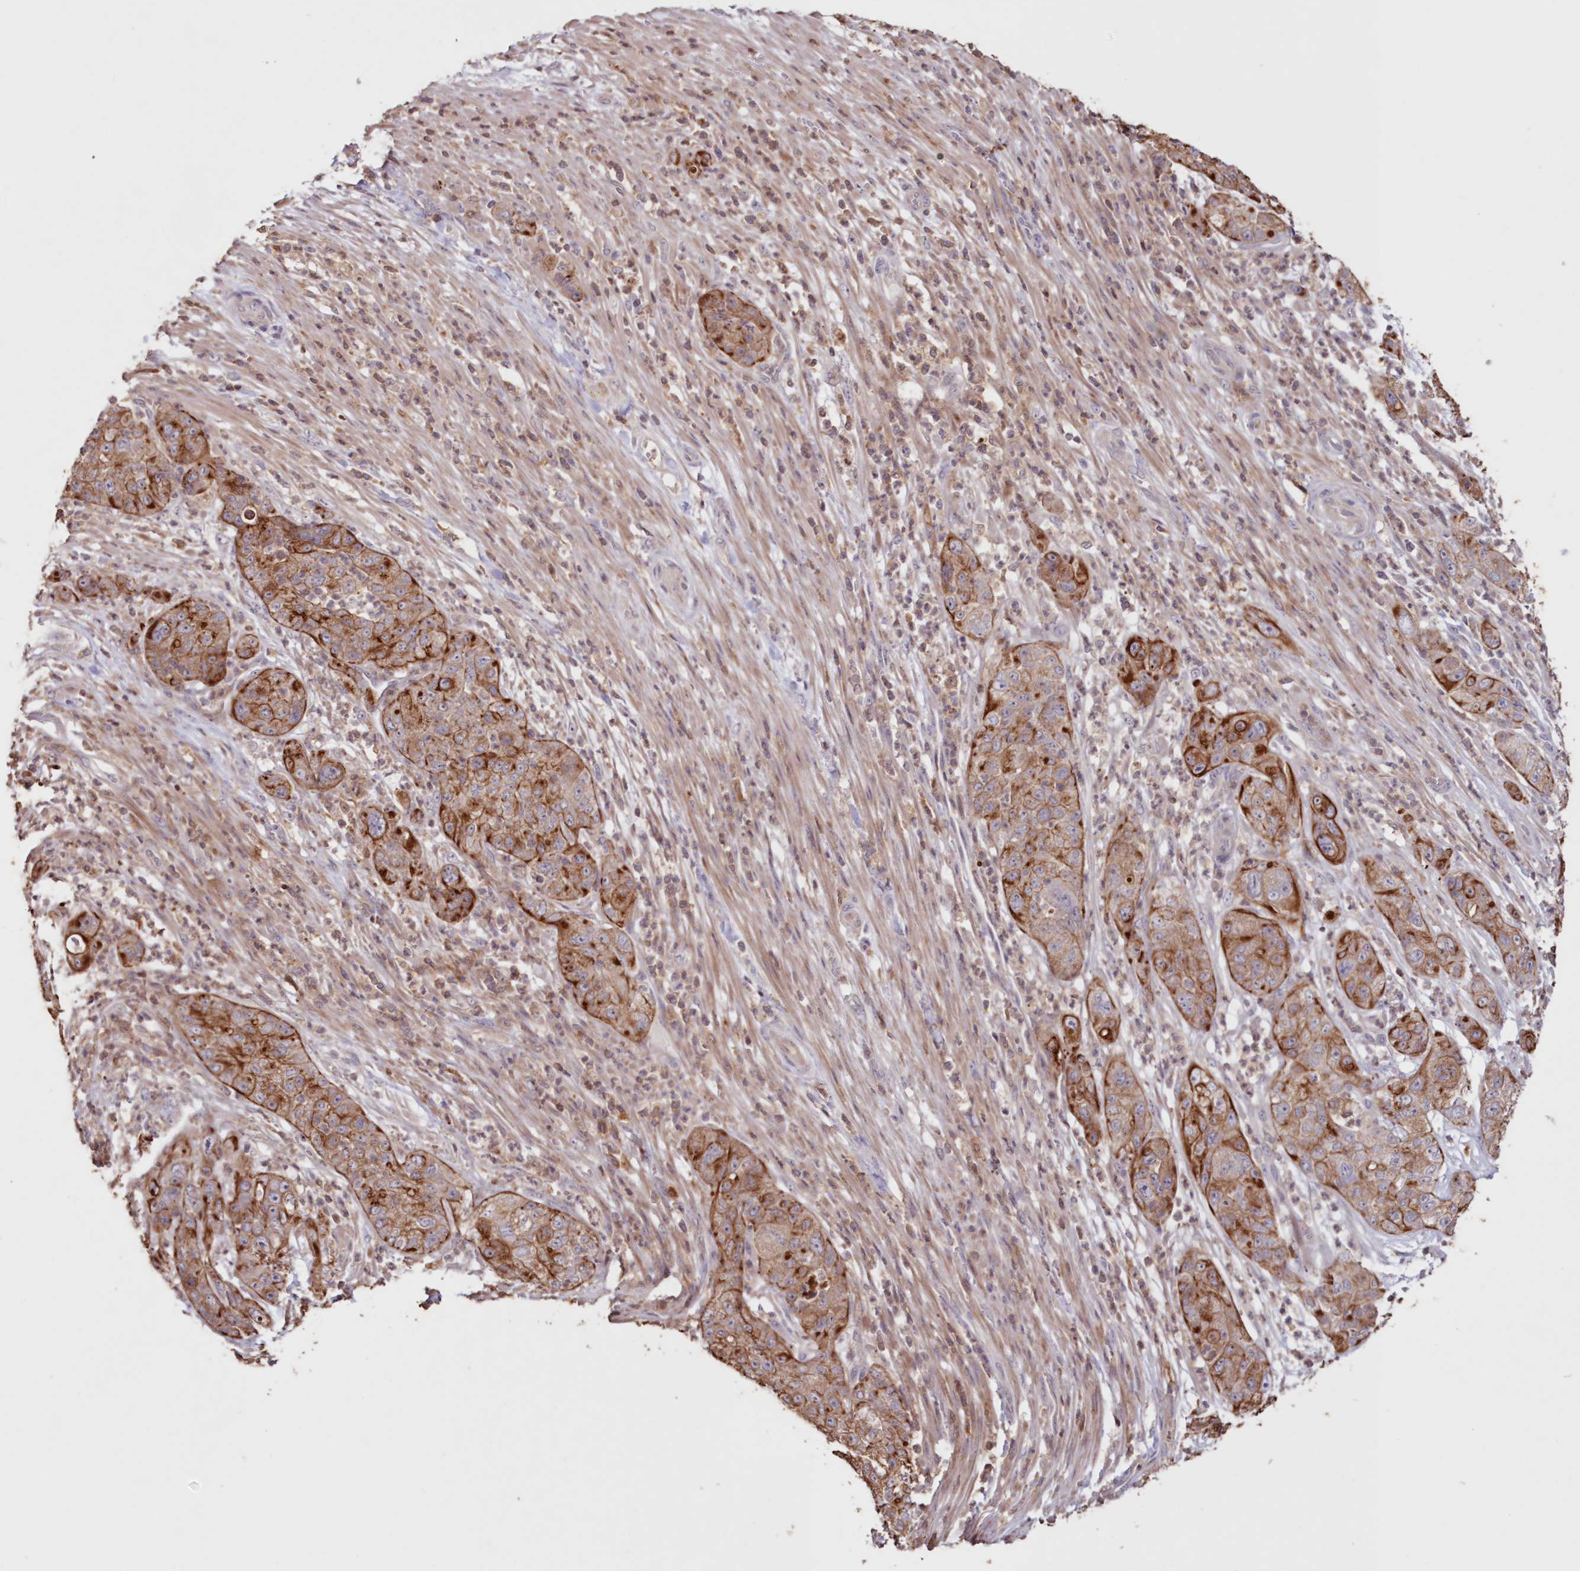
{"staining": {"intensity": "moderate", "quantity": "25%-75%", "location": "cytoplasmic/membranous"}, "tissue": "pancreatic cancer", "cell_type": "Tumor cells", "image_type": "cancer", "snomed": [{"axis": "morphology", "description": "Adenocarcinoma, NOS"}, {"axis": "topography", "description": "Pancreas"}], "caption": "Moderate cytoplasmic/membranous protein expression is present in about 25%-75% of tumor cells in adenocarcinoma (pancreatic).", "gene": "SNED1", "patient": {"sex": "female", "age": 78}}